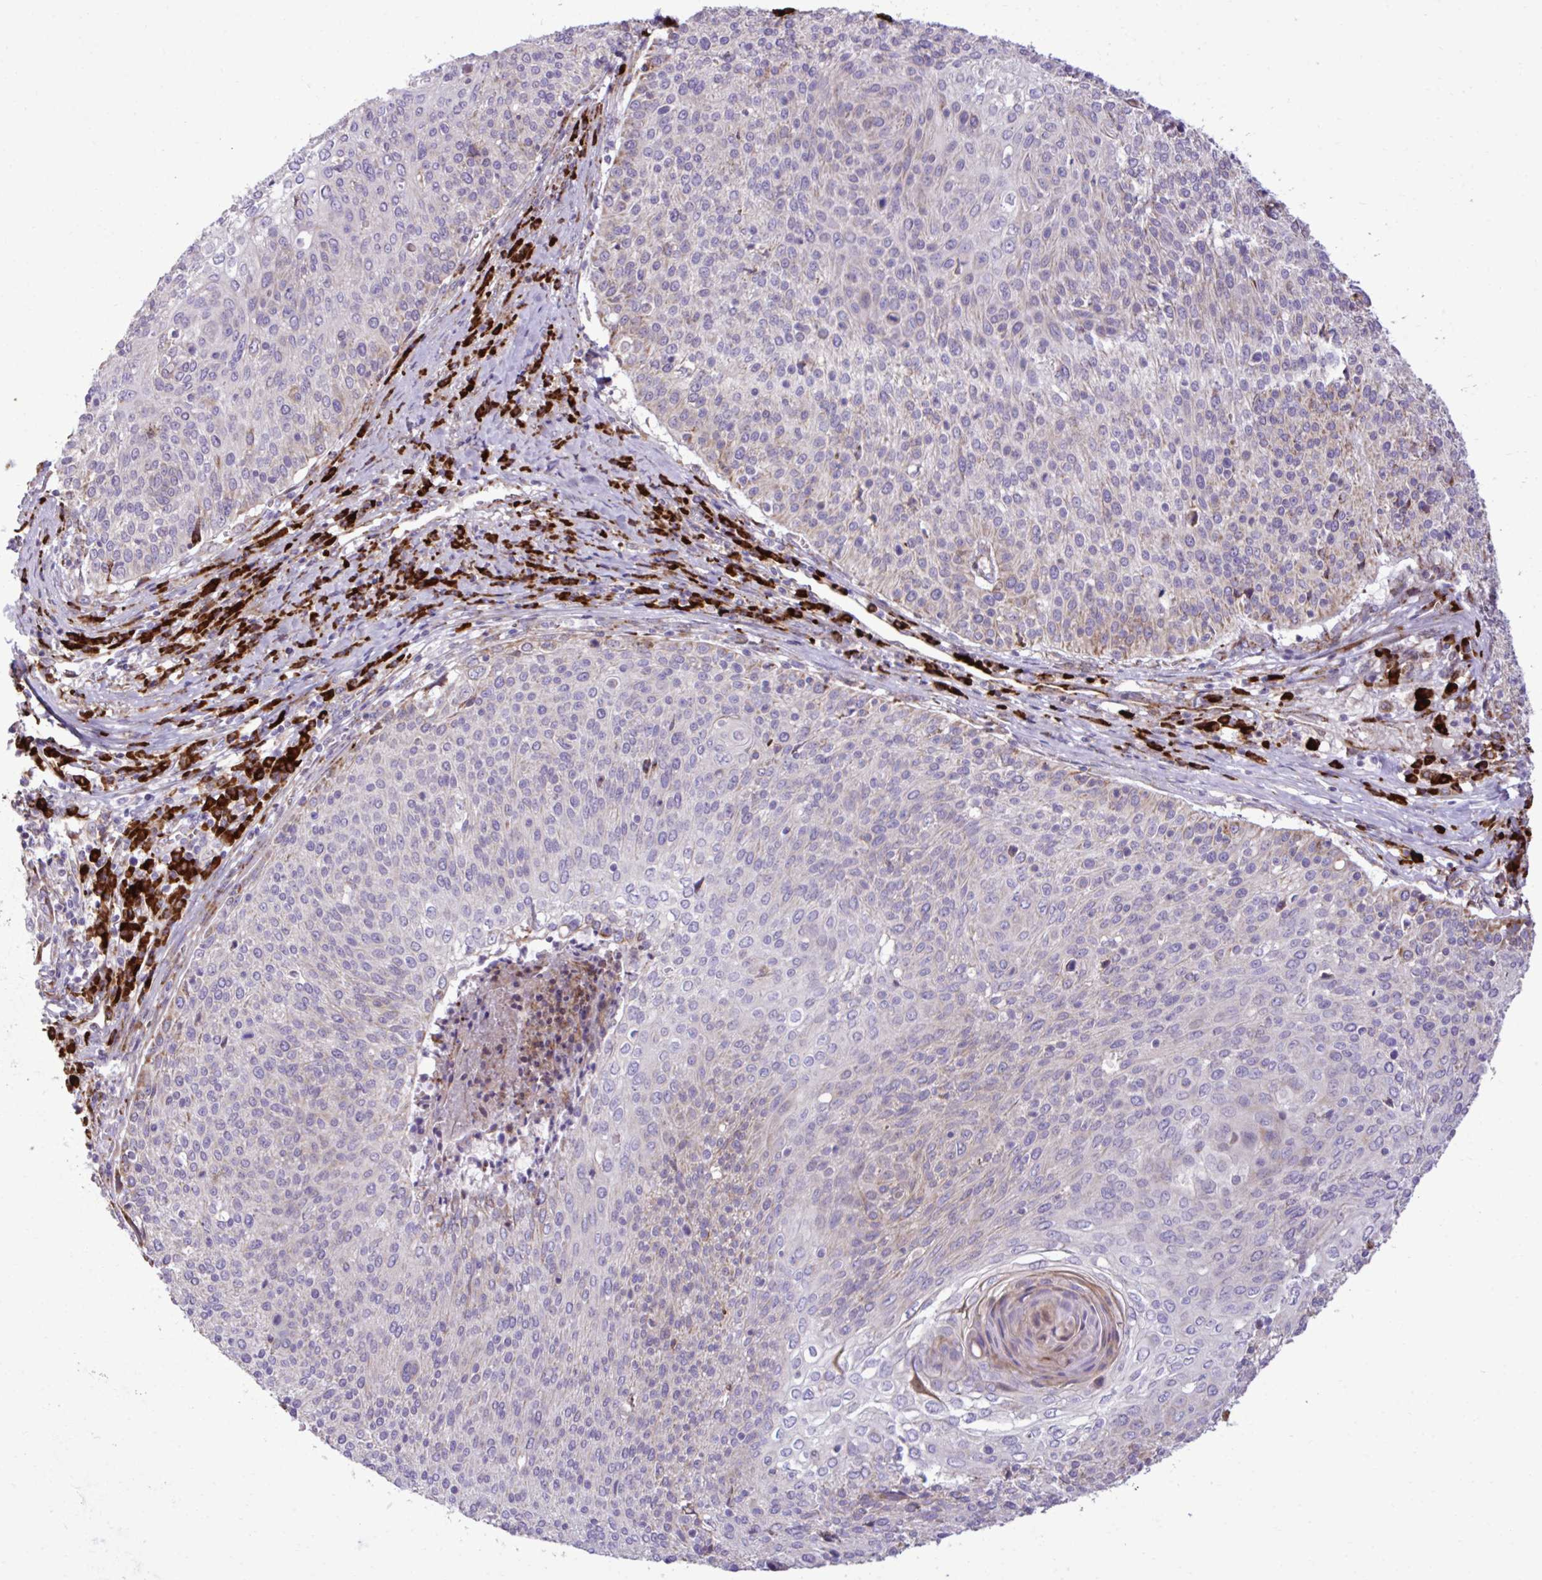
{"staining": {"intensity": "weak", "quantity": "<25%", "location": "cytoplasmic/membranous"}, "tissue": "cervical cancer", "cell_type": "Tumor cells", "image_type": "cancer", "snomed": [{"axis": "morphology", "description": "Squamous cell carcinoma, NOS"}, {"axis": "topography", "description": "Cervix"}], "caption": "Cervical cancer was stained to show a protein in brown. There is no significant positivity in tumor cells.", "gene": "LIMS1", "patient": {"sex": "female", "age": 31}}